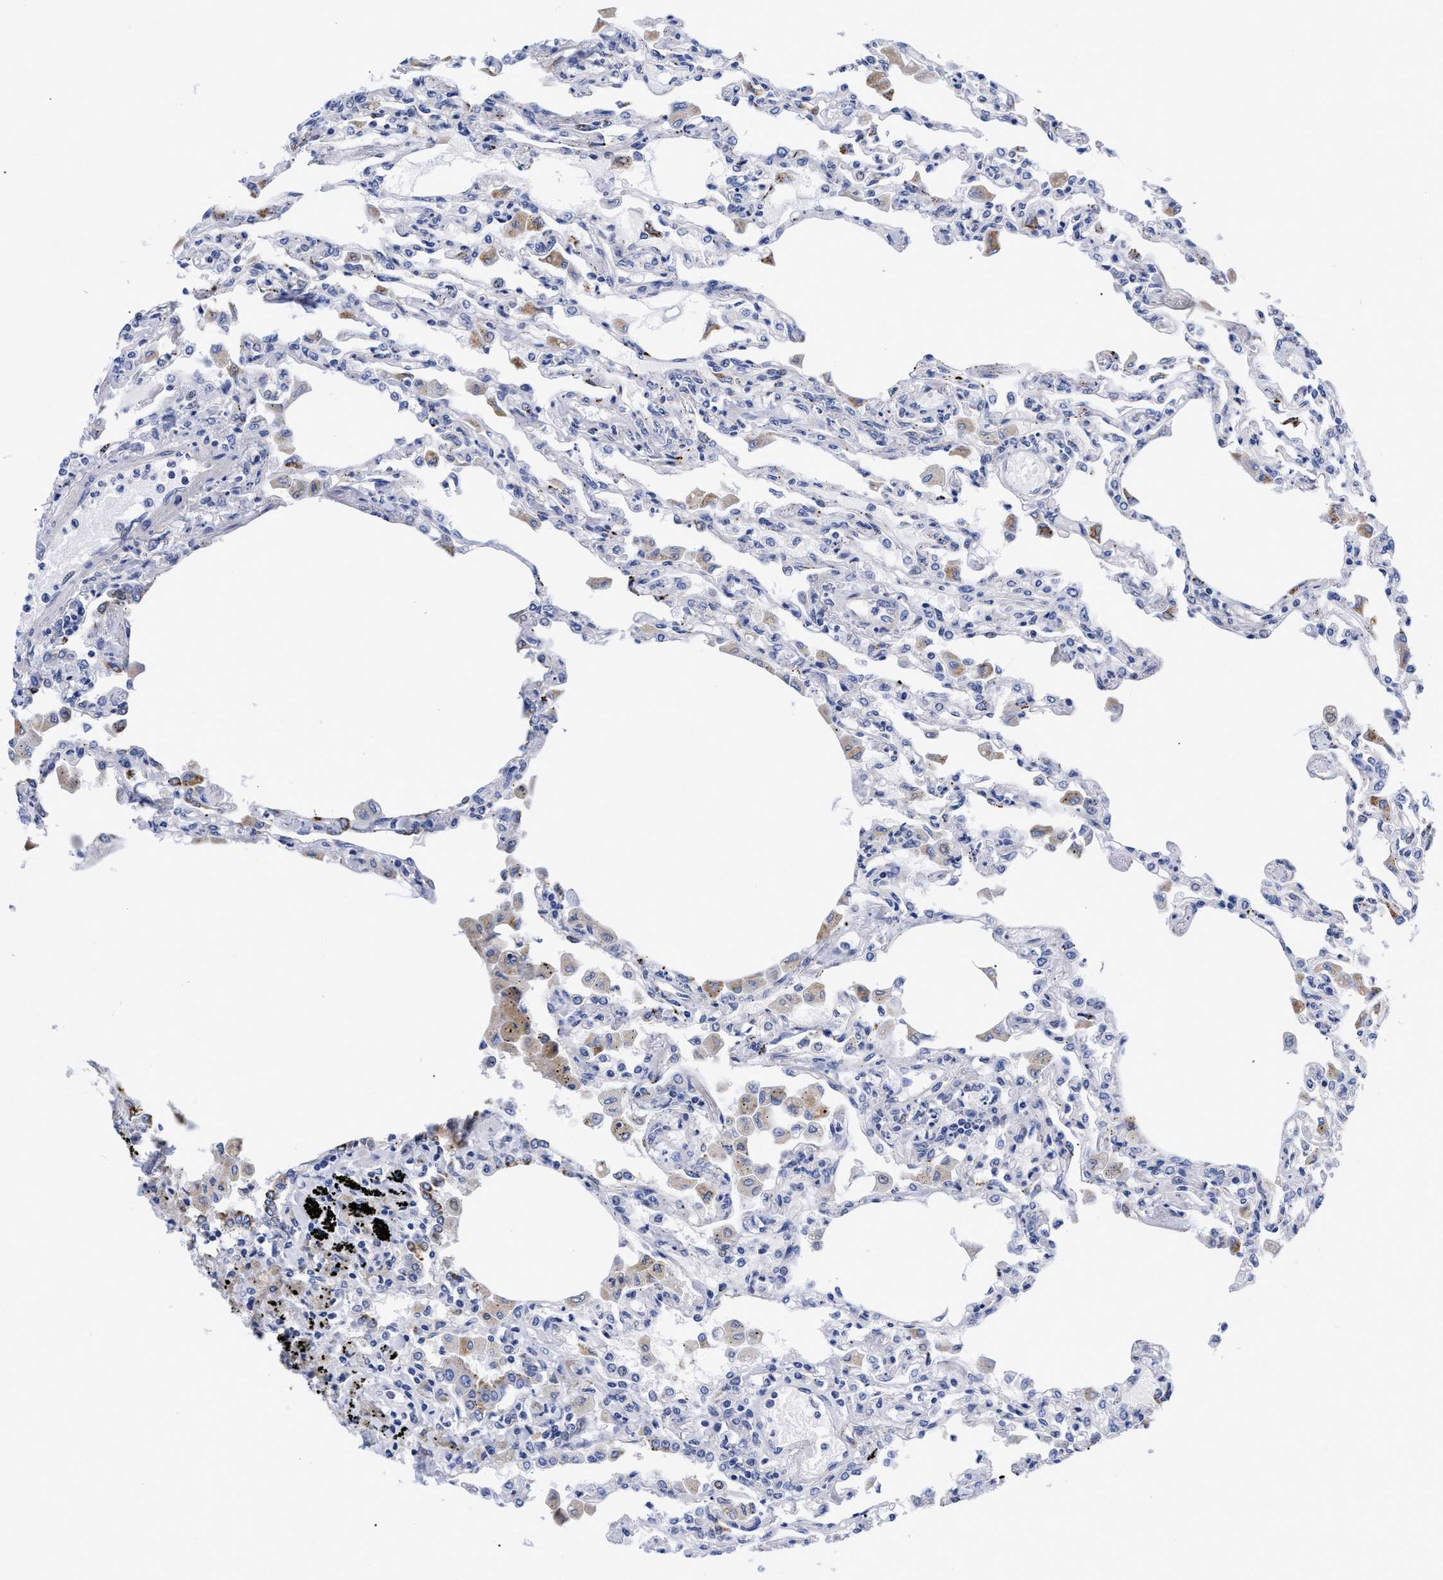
{"staining": {"intensity": "negative", "quantity": "none", "location": "none"}, "tissue": "lung", "cell_type": "Alveolar cells", "image_type": "normal", "snomed": [{"axis": "morphology", "description": "Normal tissue, NOS"}, {"axis": "topography", "description": "Bronchus"}, {"axis": "topography", "description": "Lung"}], "caption": "Photomicrograph shows no protein positivity in alveolar cells of unremarkable lung.", "gene": "IRAG2", "patient": {"sex": "female", "age": 49}}